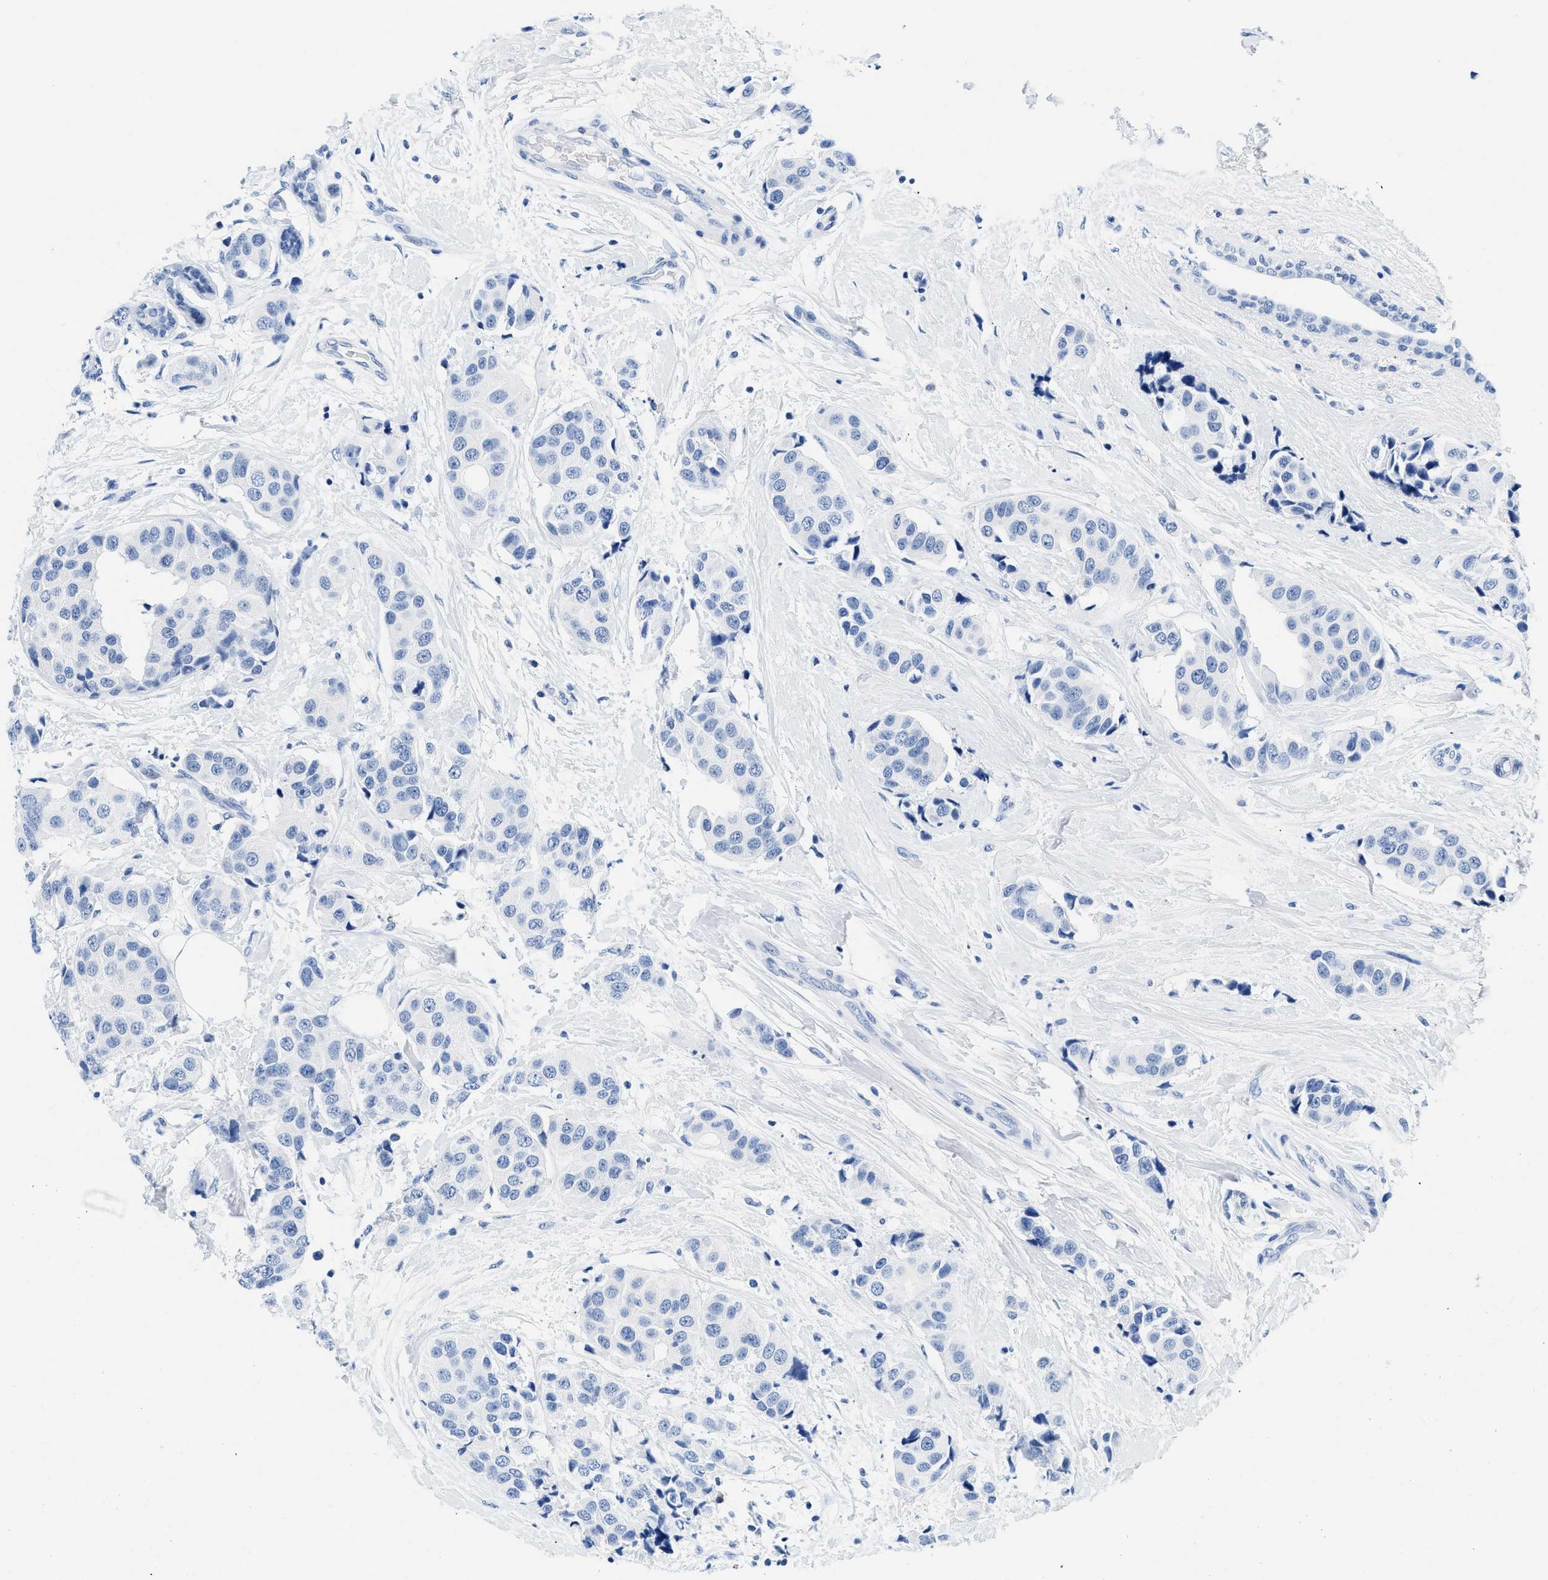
{"staining": {"intensity": "negative", "quantity": "none", "location": "none"}, "tissue": "breast cancer", "cell_type": "Tumor cells", "image_type": "cancer", "snomed": [{"axis": "morphology", "description": "Normal tissue, NOS"}, {"axis": "morphology", "description": "Duct carcinoma"}, {"axis": "topography", "description": "Breast"}], "caption": "A high-resolution histopathology image shows immunohistochemistry (IHC) staining of breast cancer, which reveals no significant expression in tumor cells. (DAB IHC with hematoxylin counter stain).", "gene": "GSN", "patient": {"sex": "female", "age": 39}}